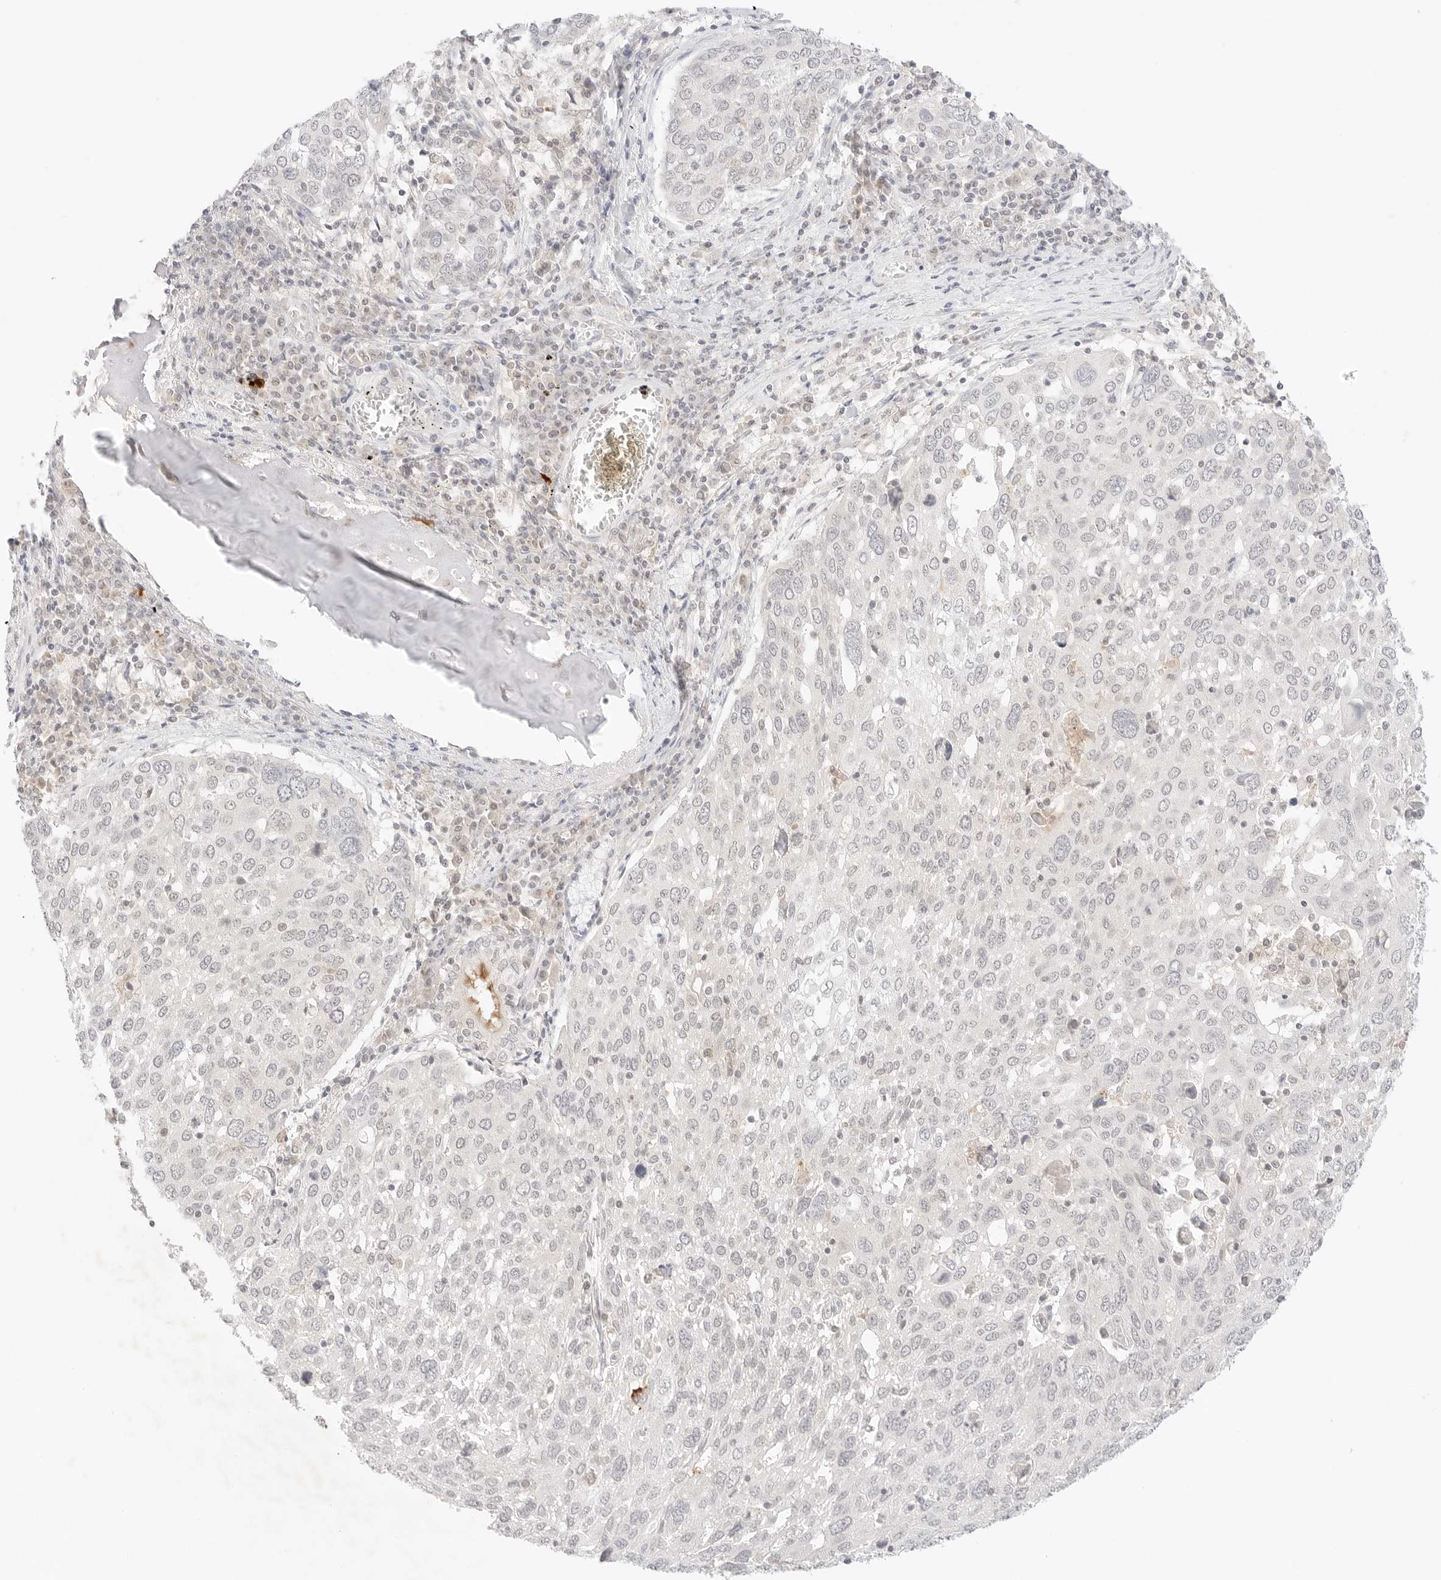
{"staining": {"intensity": "negative", "quantity": "none", "location": "none"}, "tissue": "lung cancer", "cell_type": "Tumor cells", "image_type": "cancer", "snomed": [{"axis": "morphology", "description": "Squamous cell carcinoma, NOS"}, {"axis": "topography", "description": "Lung"}], "caption": "There is no significant staining in tumor cells of squamous cell carcinoma (lung).", "gene": "GNAS", "patient": {"sex": "male", "age": 65}}